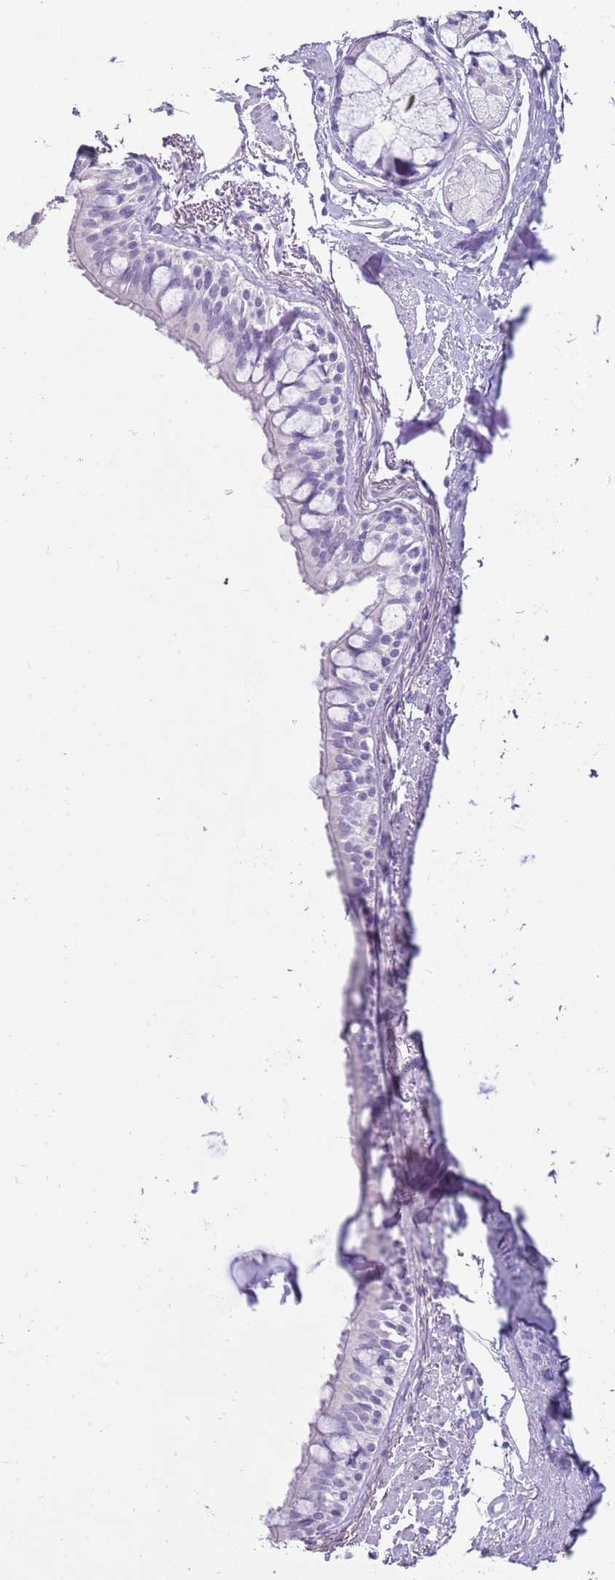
{"staining": {"intensity": "negative", "quantity": "none", "location": "none"}, "tissue": "bronchus", "cell_type": "Respiratory epithelial cells", "image_type": "normal", "snomed": [{"axis": "morphology", "description": "Normal tissue, NOS"}, {"axis": "topography", "description": "Bronchus"}], "caption": "The histopathology image shows no staining of respiratory epithelial cells in unremarkable bronchus.", "gene": "ENSG00000271254", "patient": {"sex": "male", "age": 70}}